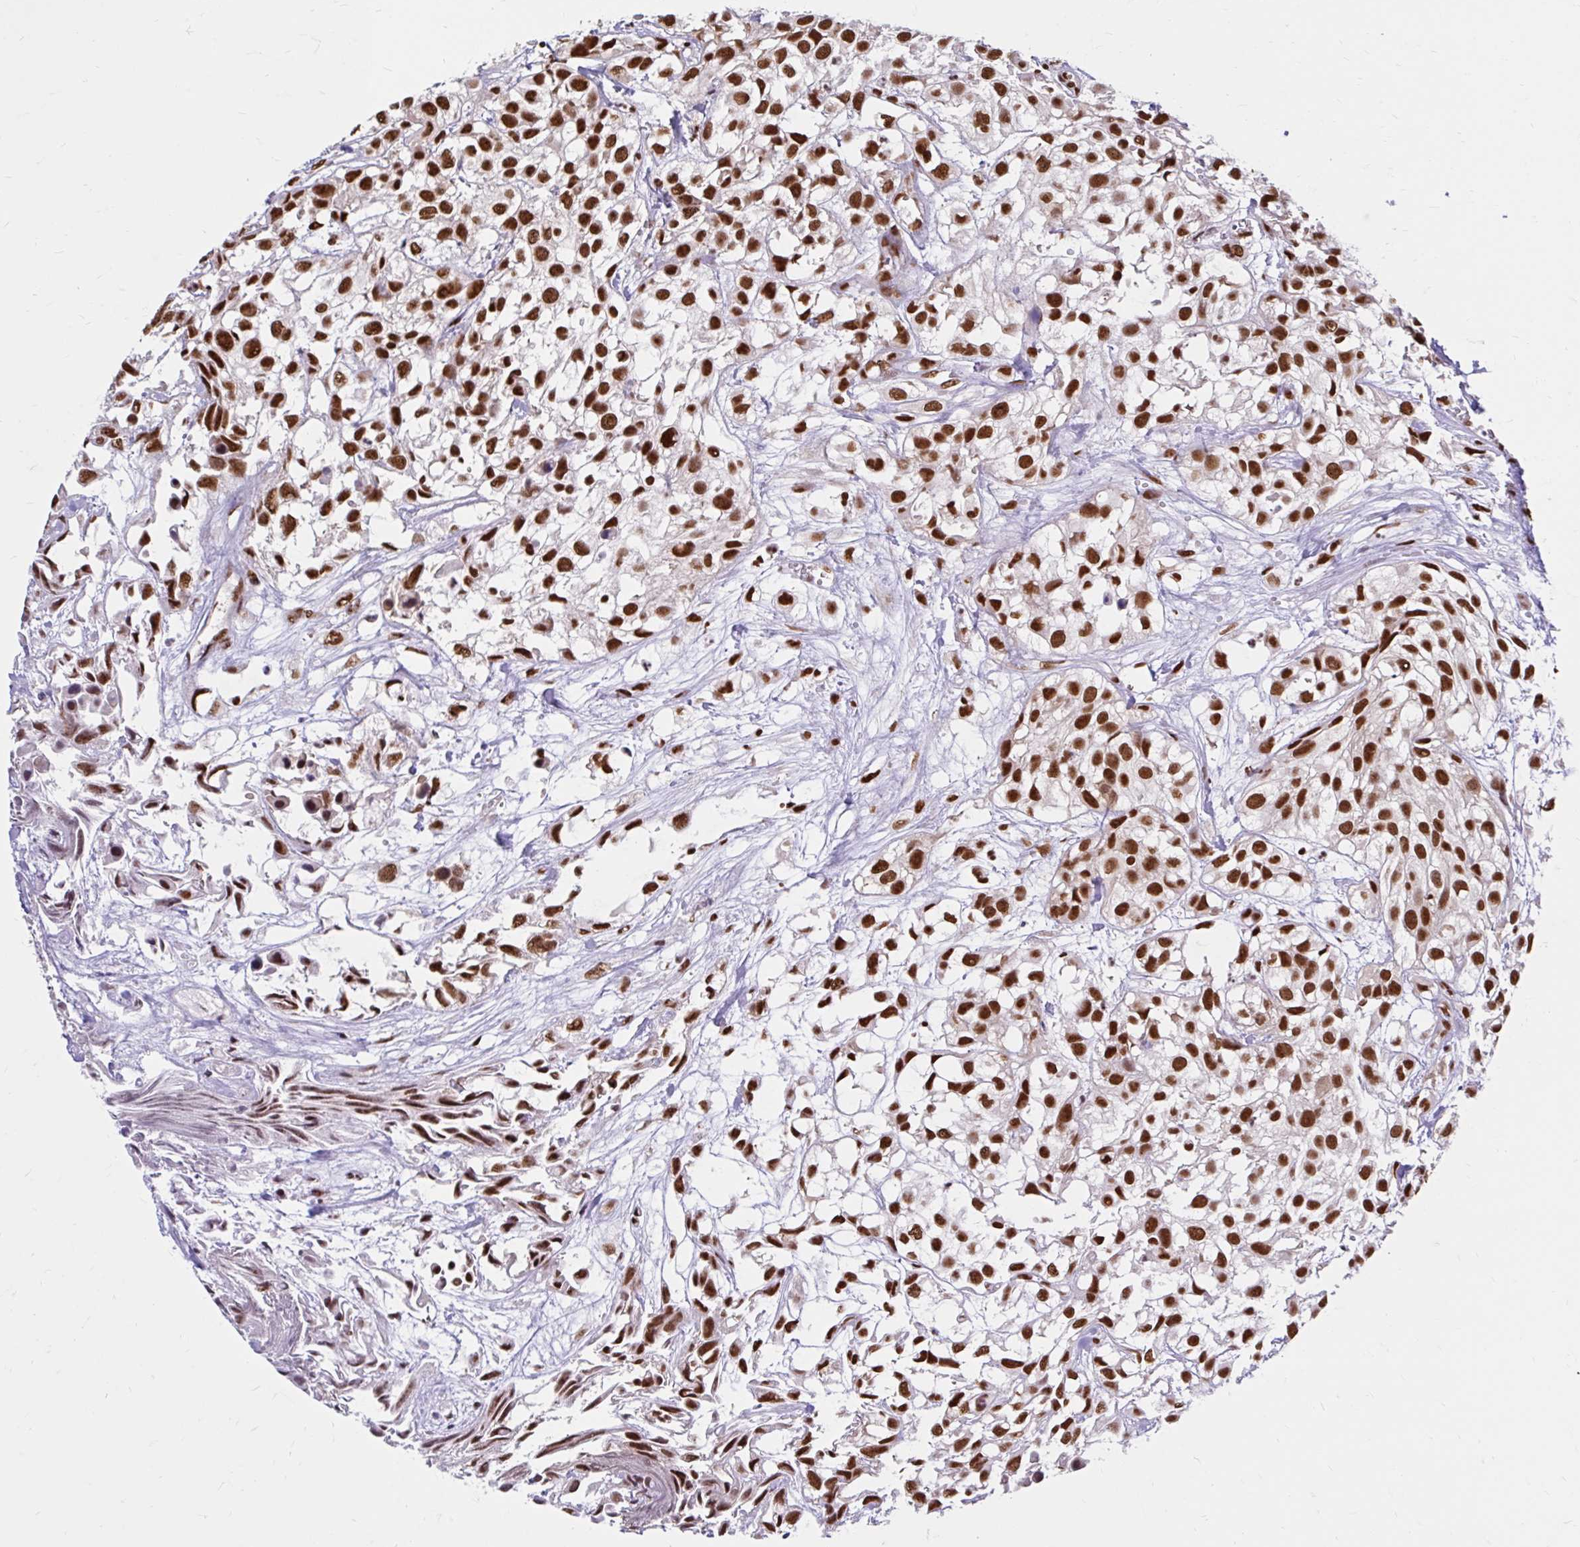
{"staining": {"intensity": "strong", "quantity": ">75%", "location": "nuclear"}, "tissue": "urothelial cancer", "cell_type": "Tumor cells", "image_type": "cancer", "snomed": [{"axis": "morphology", "description": "Urothelial carcinoma, High grade"}, {"axis": "topography", "description": "Urinary bladder"}], "caption": "Tumor cells exhibit strong nuclear positivity in approximately >75% of cells in urothelial carcinoma (high-grade).", "gene": "ABCA9", "patient": {"sex": "male", "age": 56}}